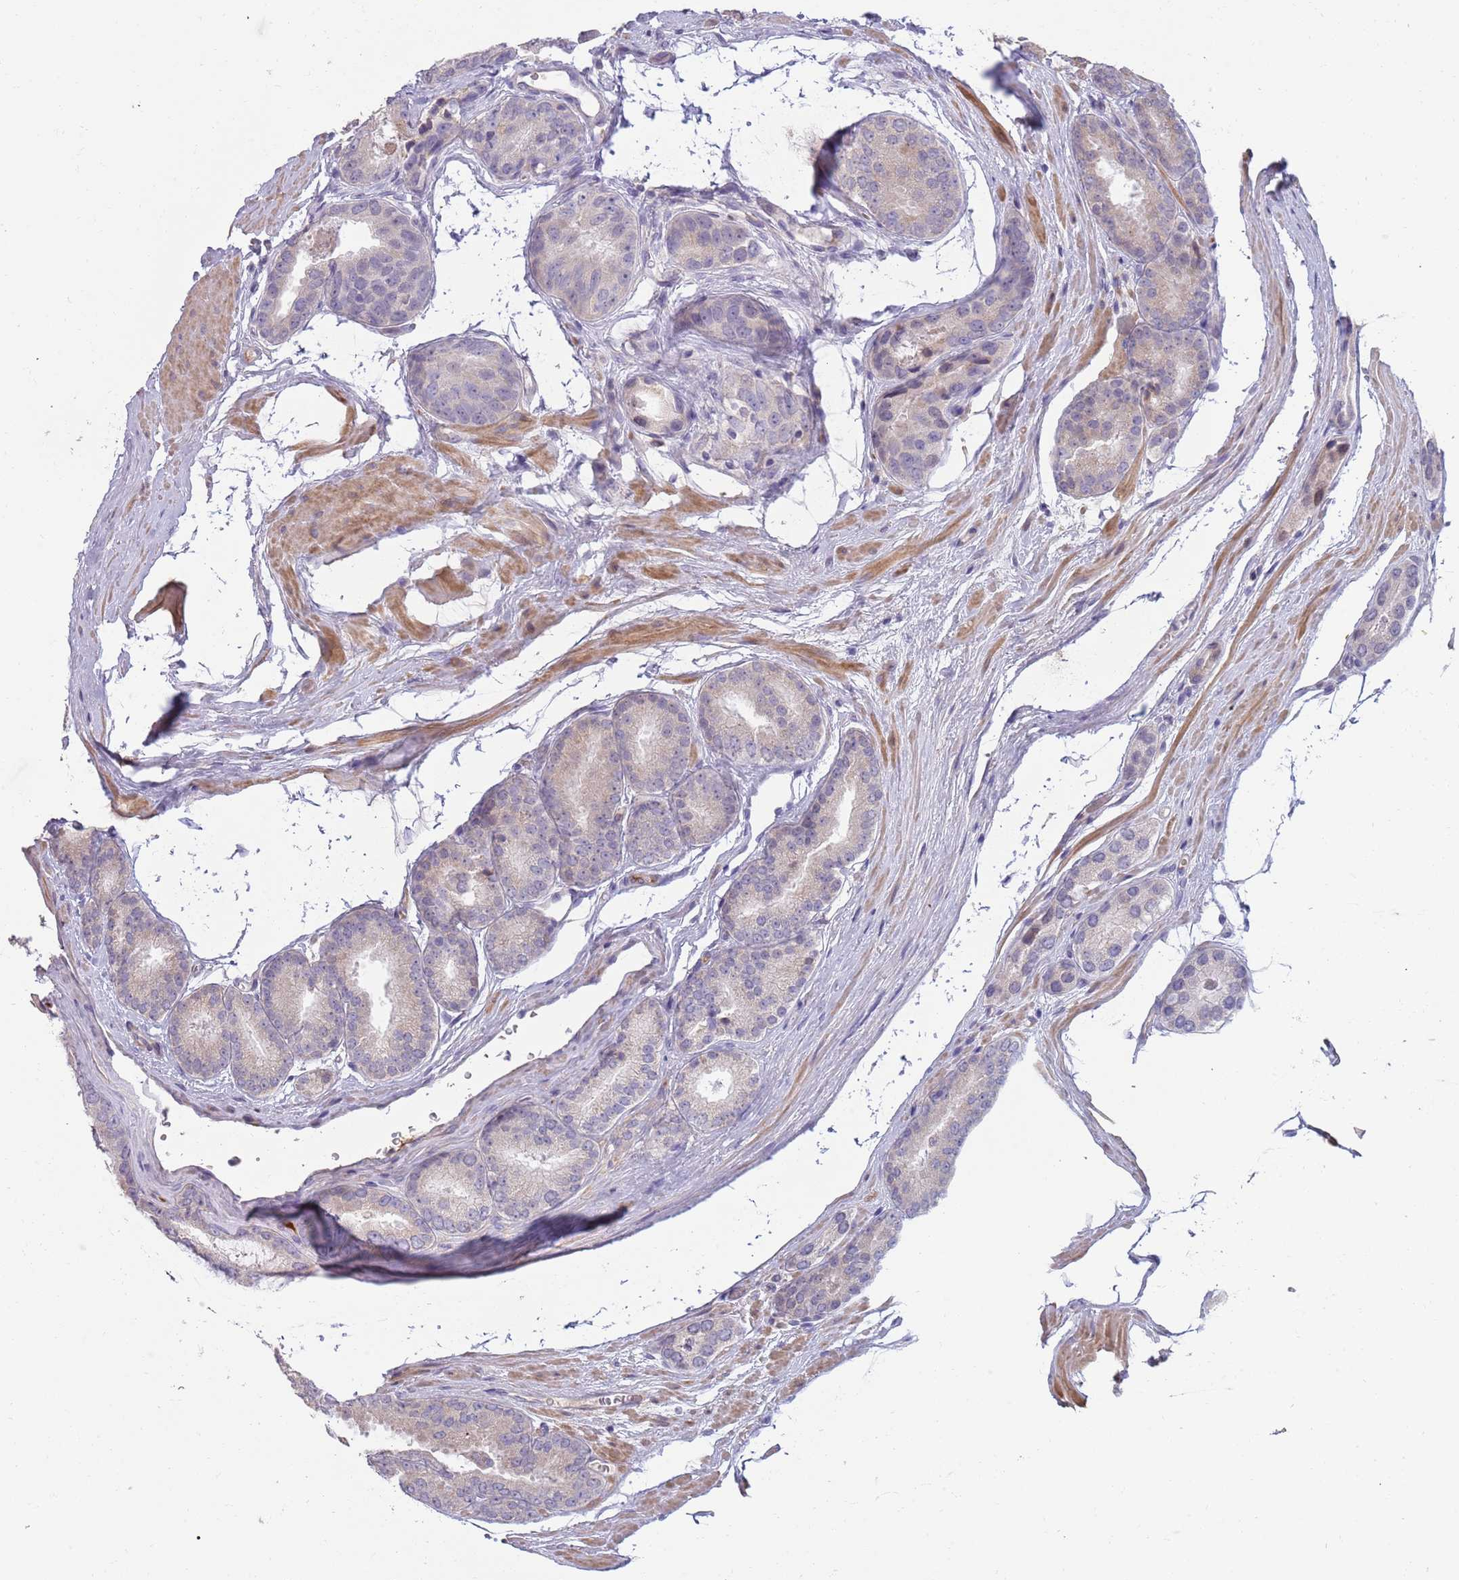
{"staining": {"intensity": "negative", "quantity": "none", "location": "none"}, "tissue": "prostate cancer", "cell_type": "Tumor cells", "image_type": "cancer", "snomed": [{"axis": "morphology", "description": "Adenocarcinoma, High grade"}, {"axis": "topography", "description": "Prostate"}], "caption": "Immunohistochemical staining of human prostate cancer (high-grade adenocarcinoma) reveals no significant expression in tumor cells.", "gene": "SUSD1", "patient": {"sex": "male", "age": 72}}